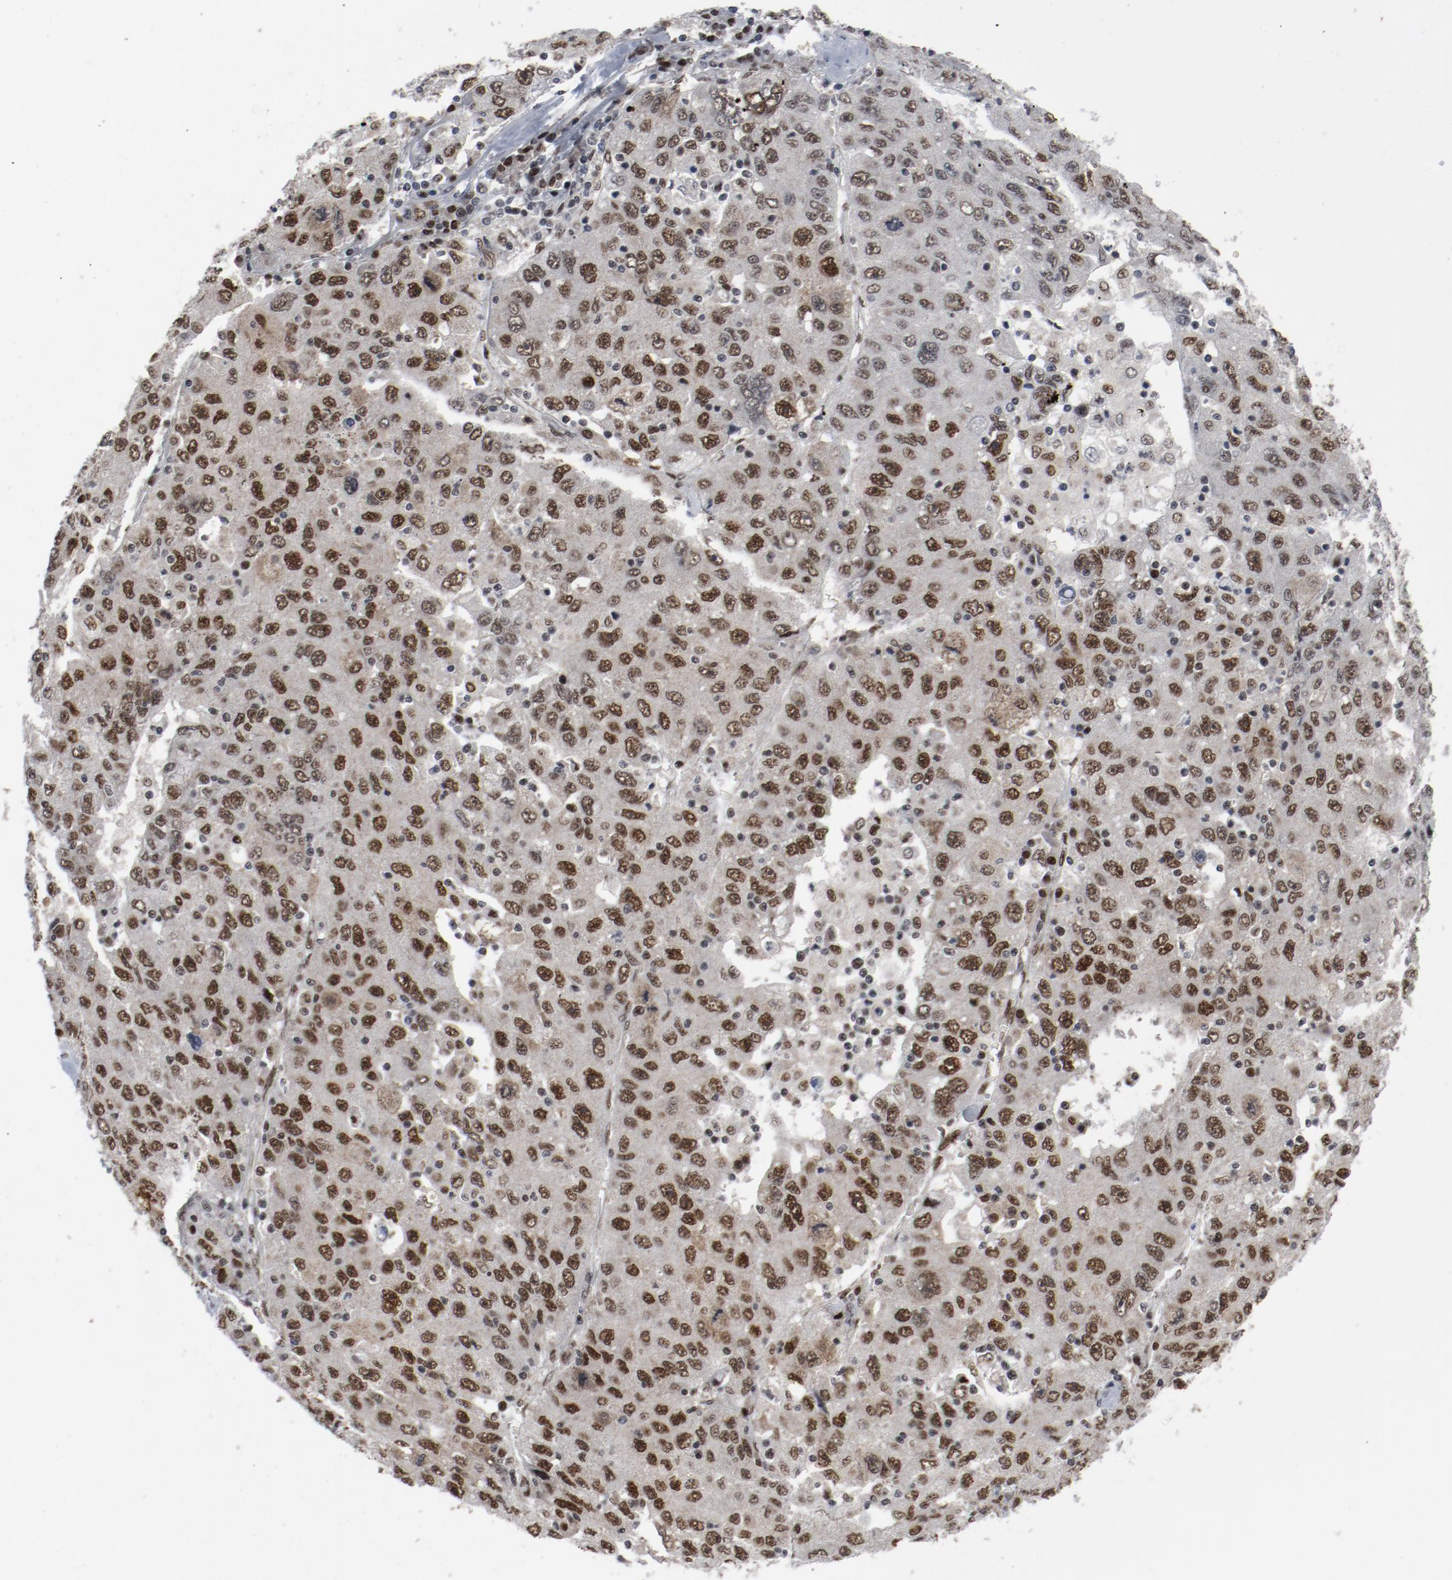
{"staining": {"intensity": "moderate", "quantity": ">75%", "location": "nuclear"}, "tissue": "liver cancer", "cell_type": "Tumor cells", "image_type": "cancer", "snomed": [{"axis": "morphology", "description": "Carcinoma, Hepatocellular, NOS"}, {"axis": "topography", "description": "Liver"}], "caption": "Tumor cells exhibit medium levels of moderate nuclear staining in about >75% of cells in liver cancer (hepatocellular carcinoma). Nuclei are stained in blue.", "gene": "JMJD6", "patient": {"sex": "male", "age": 49}}